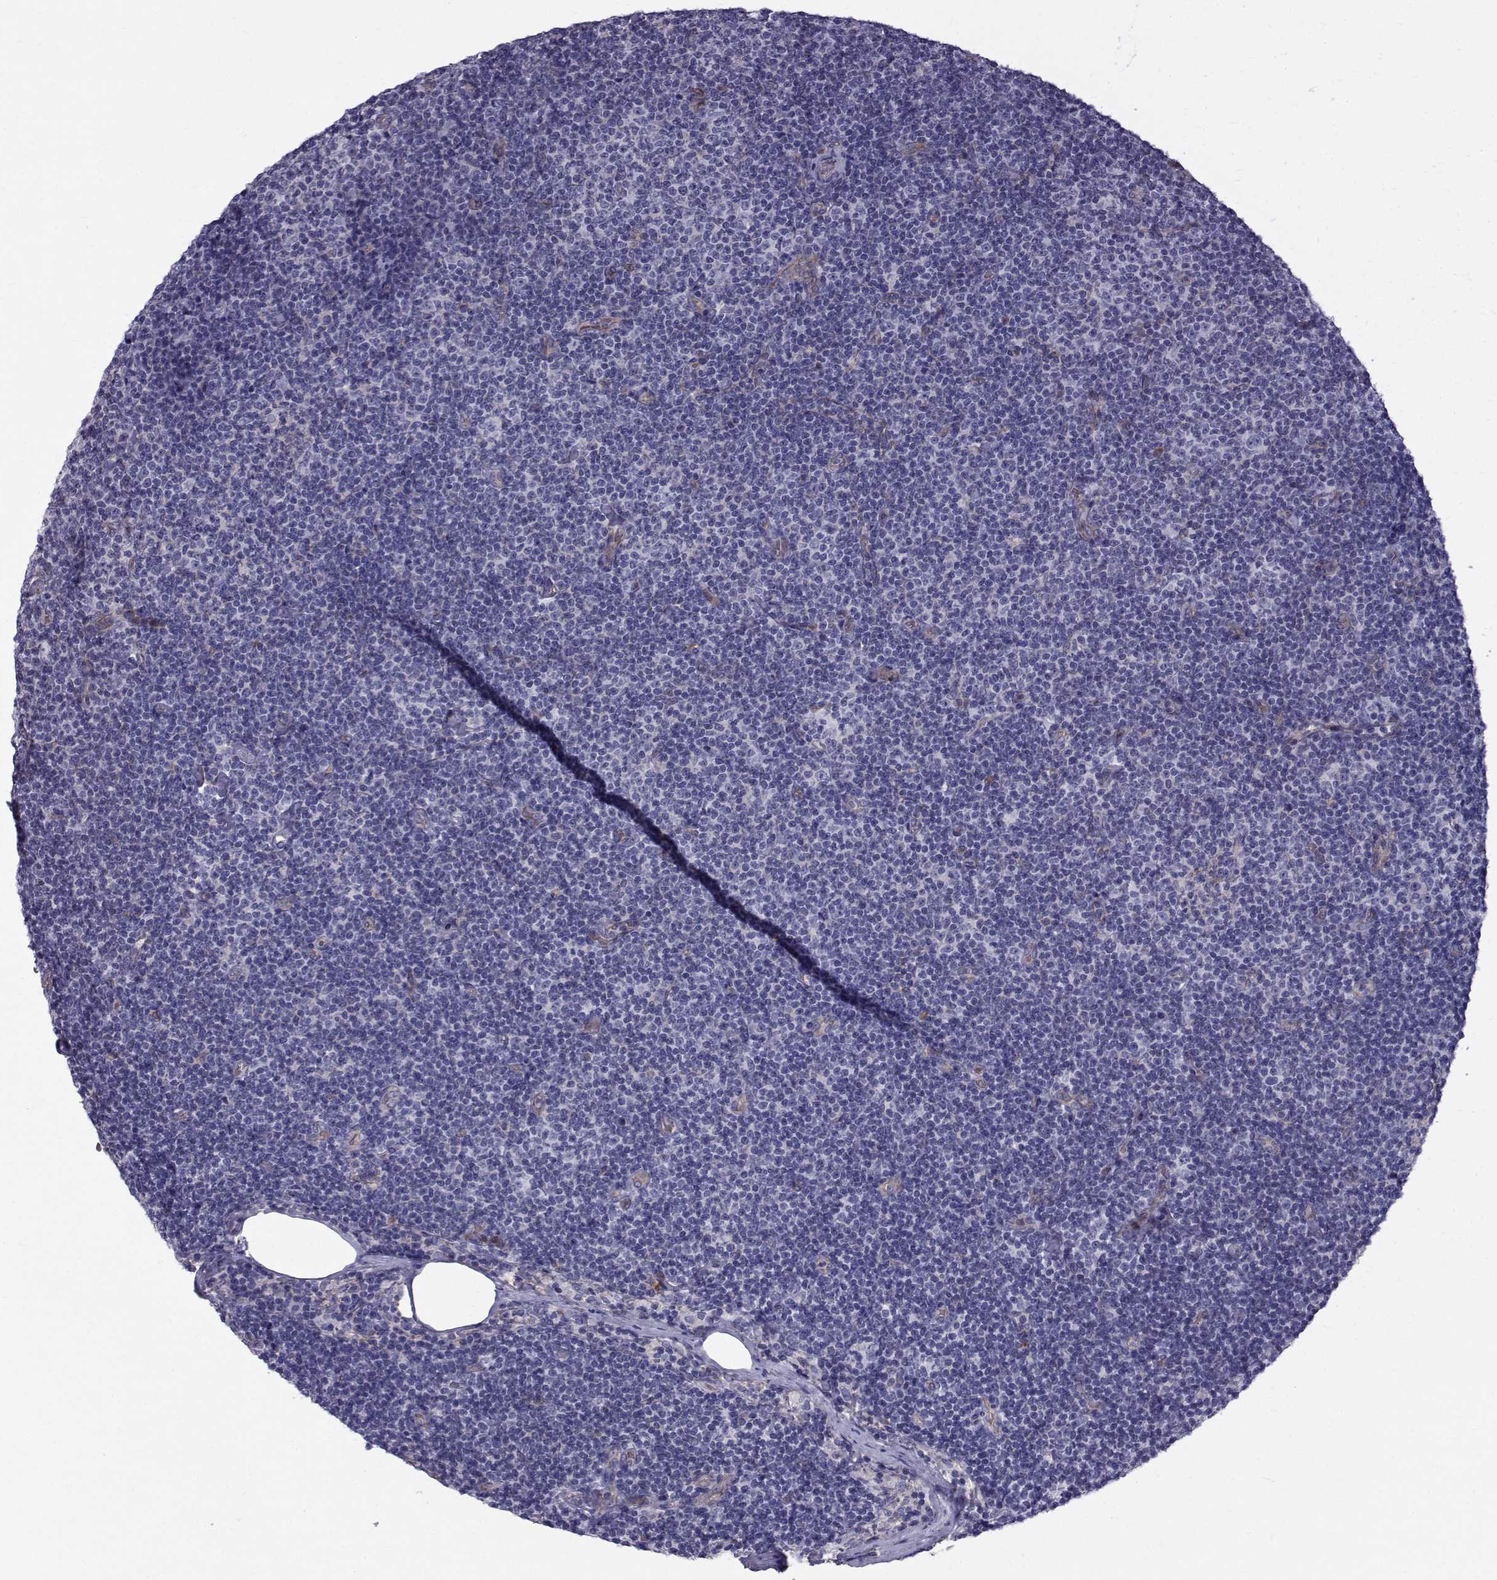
{"staining": {"intensity": "negative", "quantity": "none", "location": "none"}, "tissue": "lymphoma", "cell_type": "Tumor cells", "image_type": "cancer", "snomed": [{"axis": "morphology", "description": "Malignant lymphoma, non-Hodgkin's type, Low grade"}, {"axis": "topography", "description": "Lymph node"}], "caption": "Immunohistochemistry (IHC) micrograph of malignant lymphoma, non-Hodgkin's type (low-grade) stained for a protein (brown), which shows no staining in tumor cells.", "gene": "QPCT", "patient": {"sex": "male", "age": 81}}